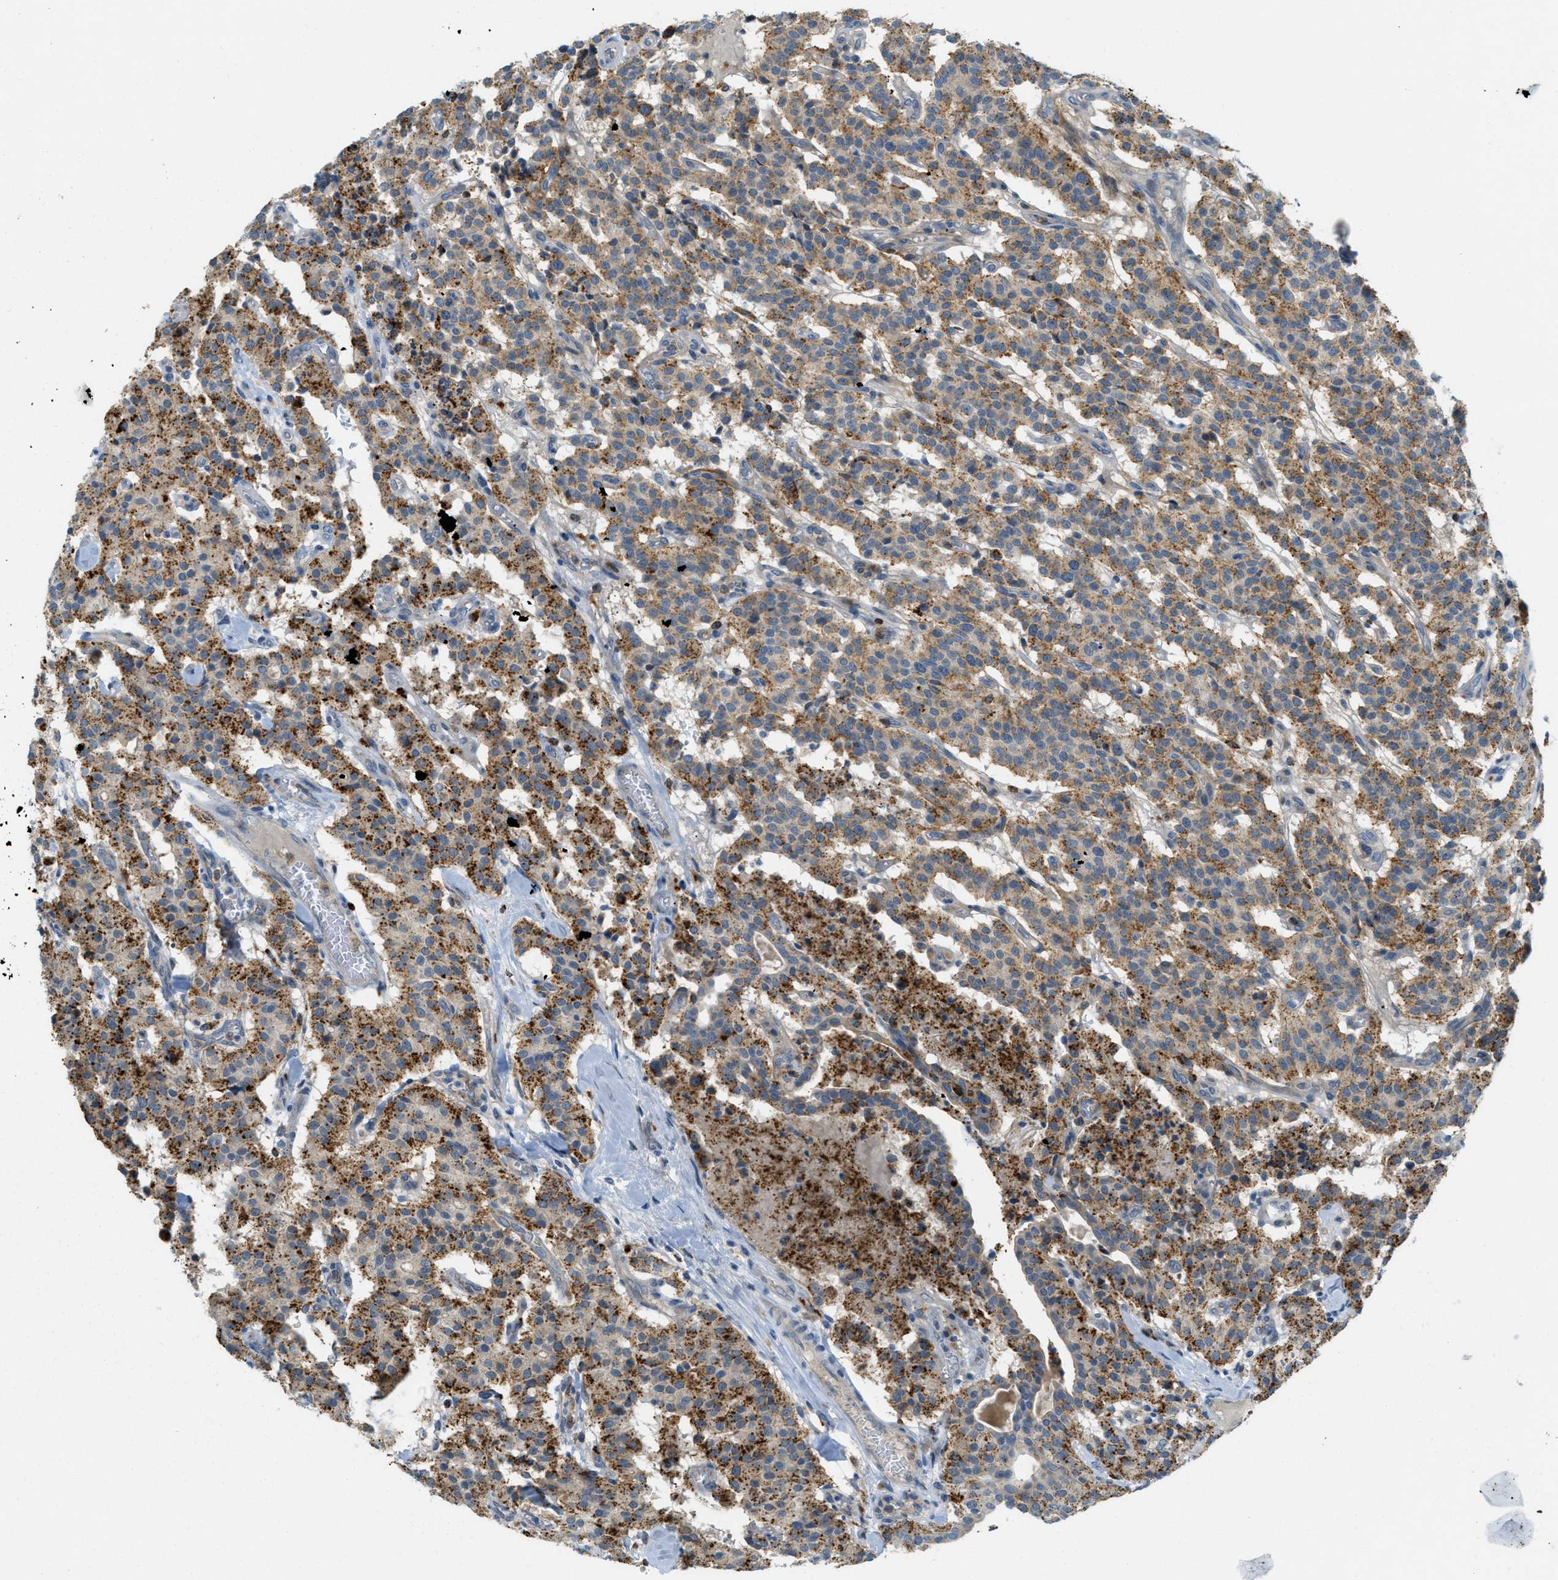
{"staining": {"intensity": "moderate", "quantity": ">75%", "location": "cytoplasmic/membranous"}, "tissue": "carcinoid", "cell_type": "Tumor cells", "image_type": "cancer", "snomed": [{"axis": "morphology", "description": "Carcinoid, malignant, NOS"}, {"axis": "topography", "description": "Lung"}], "caption": "Moderate cytoplasmic/membranous protein positivity is appreciated in approximately >75% of tumor cells in carcinoid.", "gene": "PLBD2", "patient": {"sex": "male", "age": 30}}